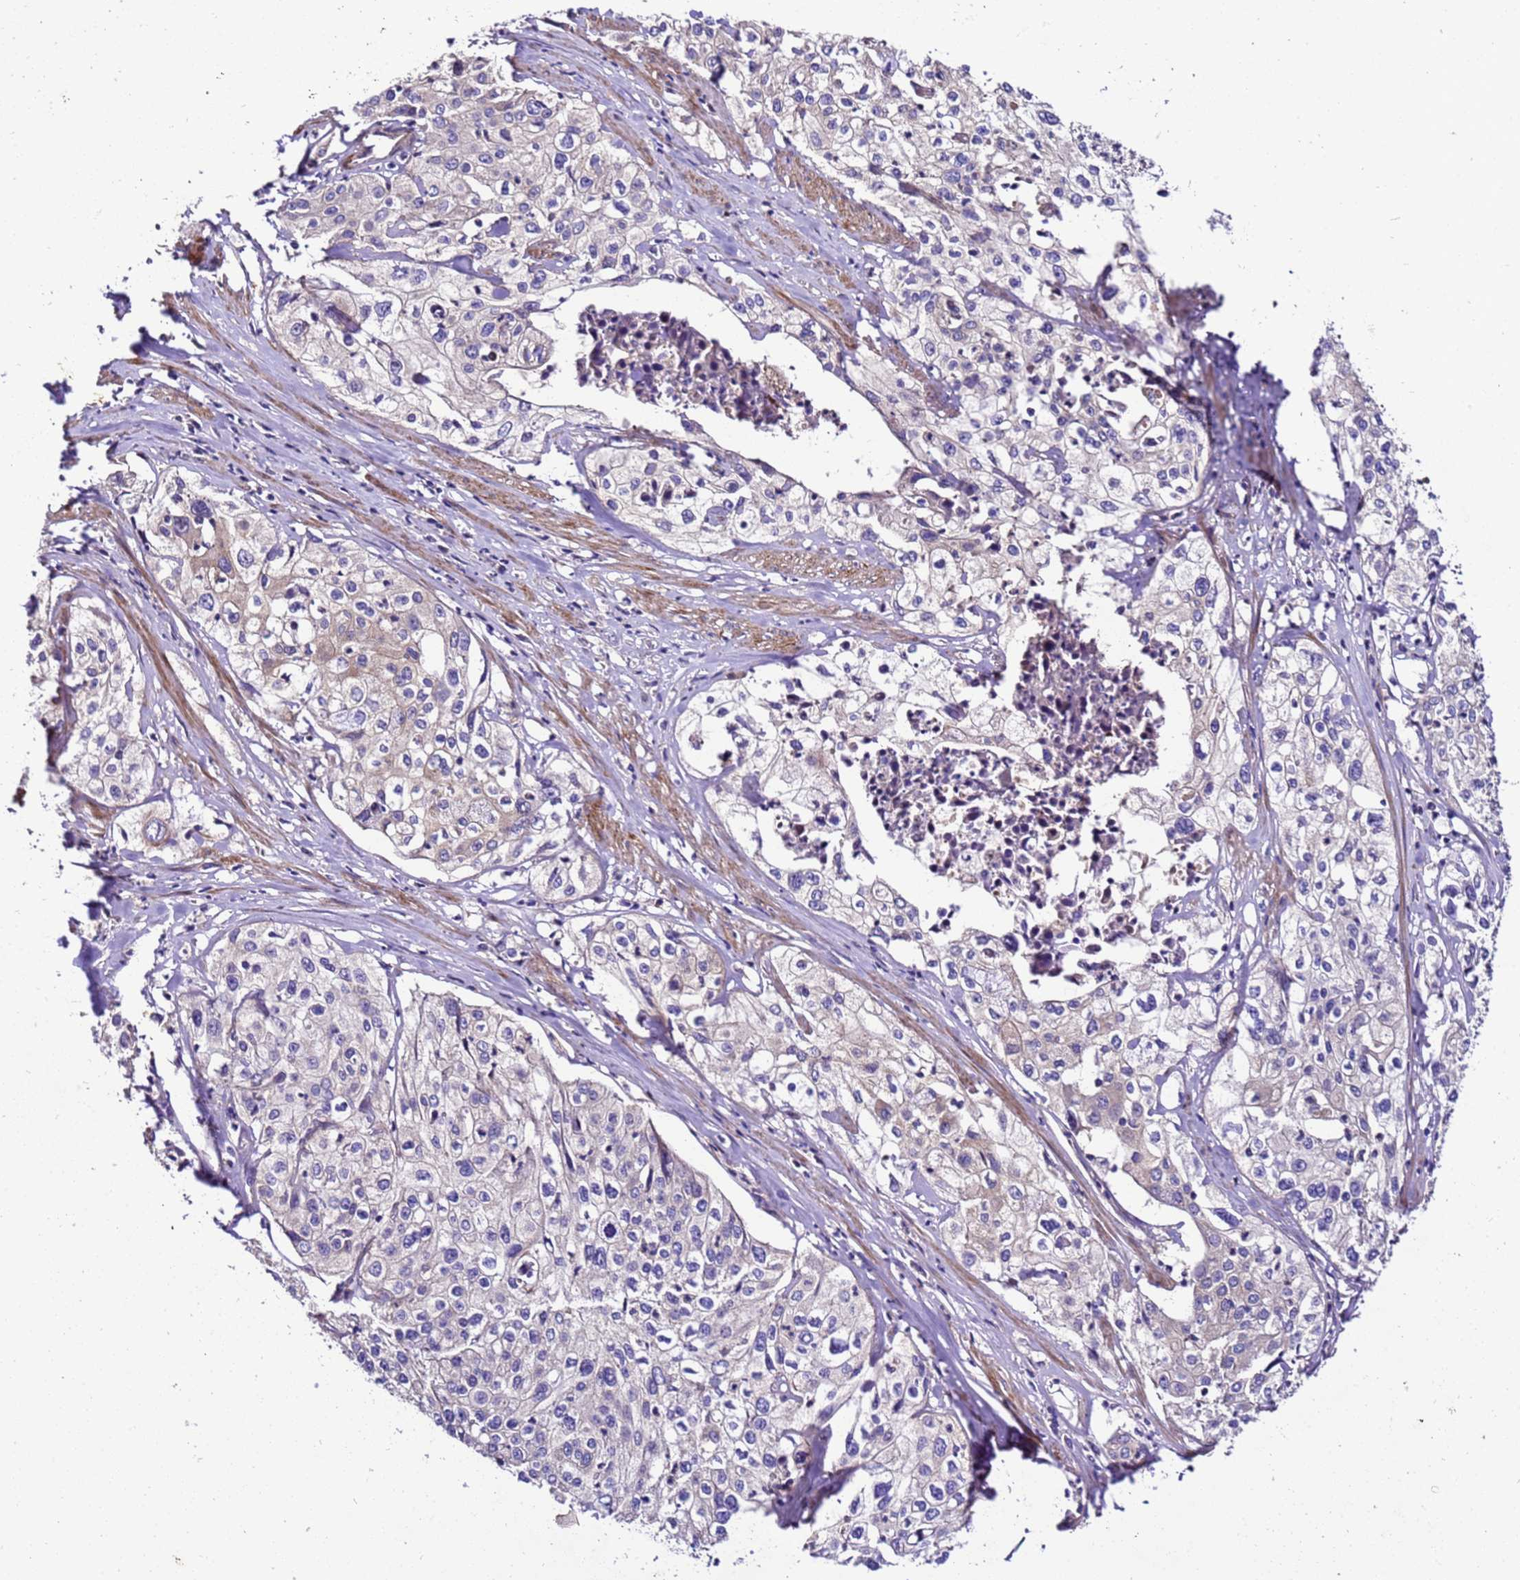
{"staining": {"intensity": "negative", "quantity": "none", "location": "none"}, "tissue": "cervical cancer", "cell_type": "Tumor cells", "image_type": "cancer", "snomed": [{"axis": "morphology", "description": "Squamous cell carcinoma, NOS"}, {"axis": "topography", "description": "Cervix"}], "caption": "IHC photomicrograph of human squamous cell carcinoma (cervical) stained for a protein (brown), which demonstrates no staining in tumor cells.", "gene": "ZNF417", "patient": {"sex": "female", "age": 31}}